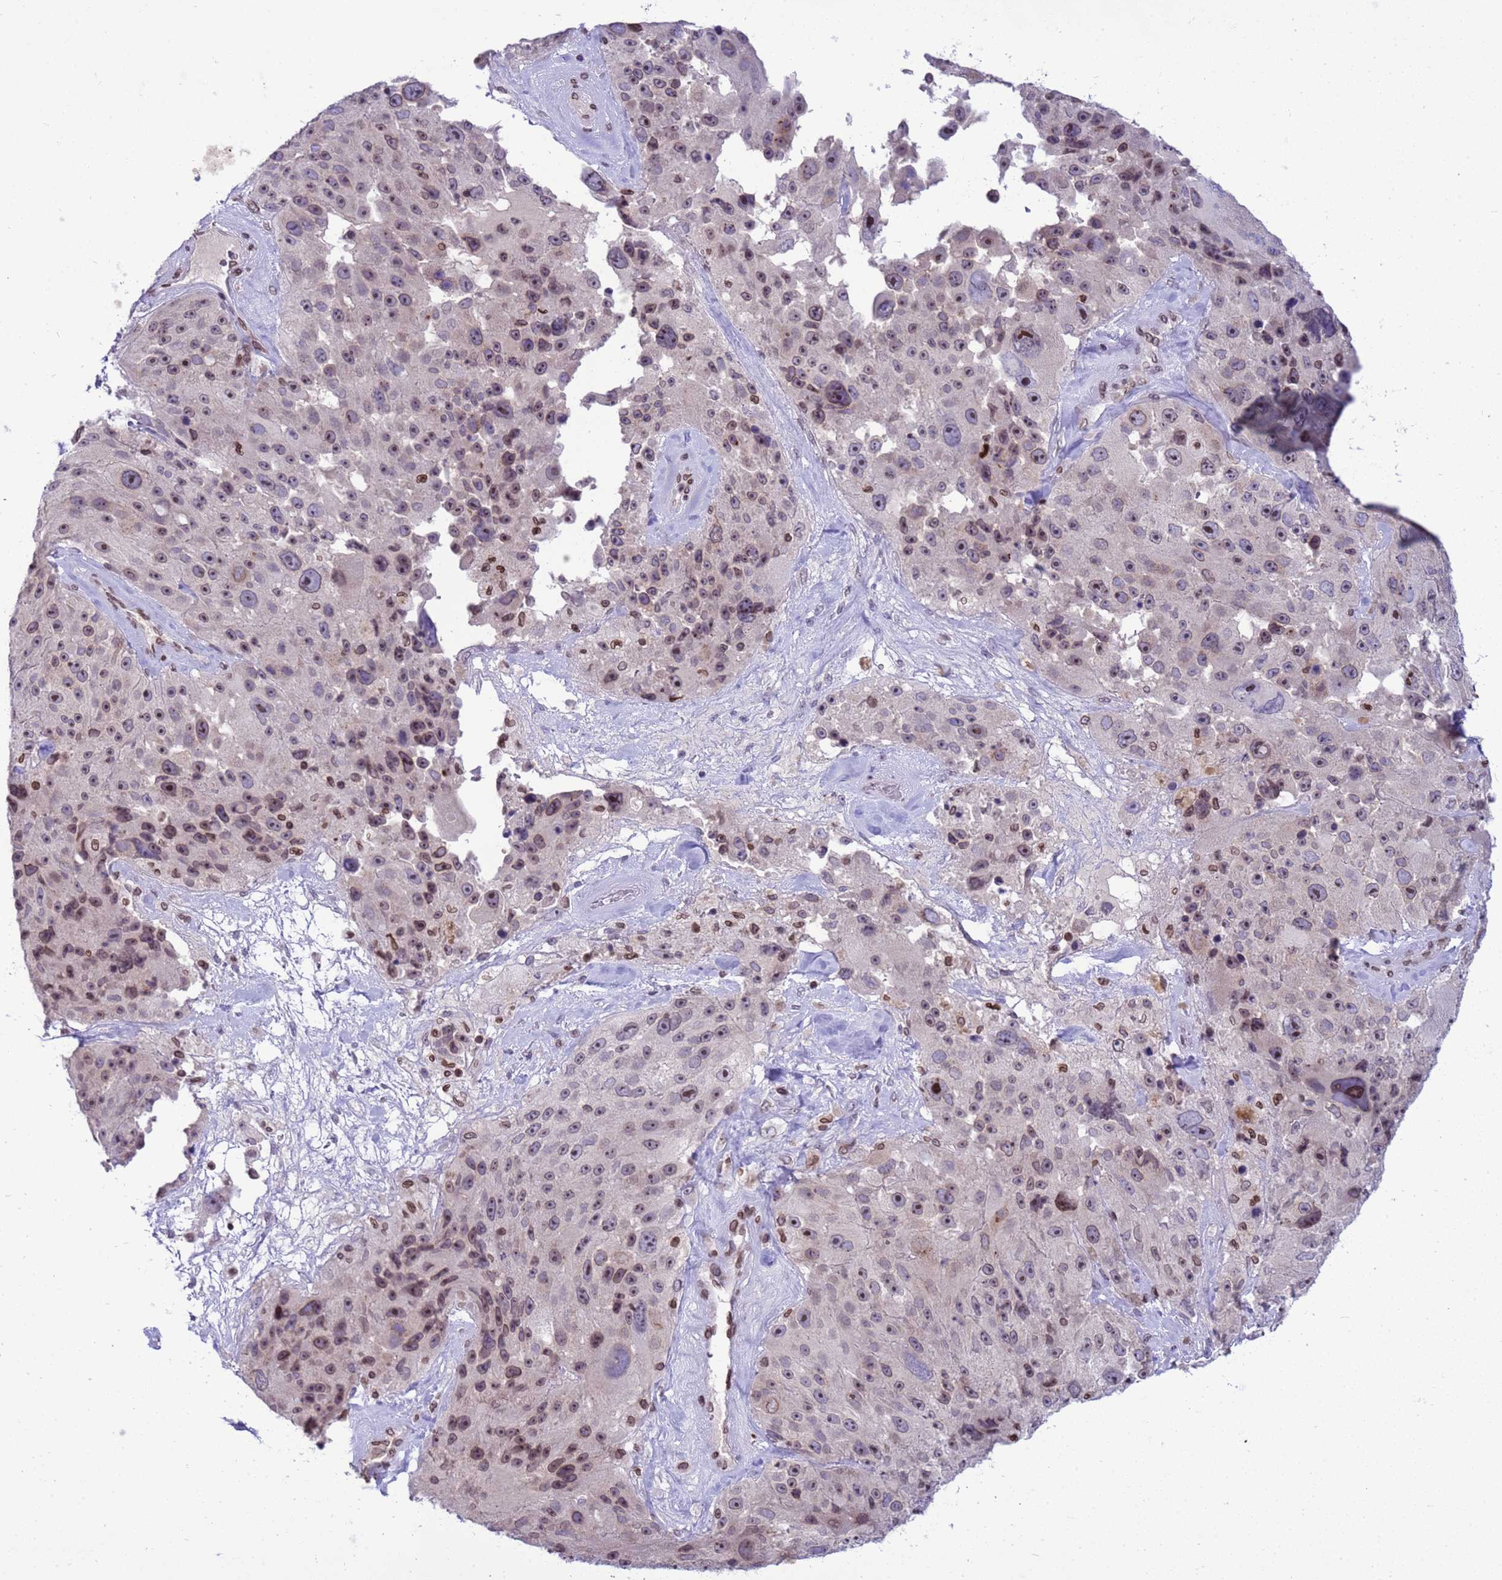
{"staining": {"intensity": "moderate", "quantity": ">75%", "location": "nuclear"}, "tissue": "melanoma", "cell_type": "Tumor cells", "image_type": "cancer", "snomed": [{"axis": "morphology", "description": "Malignant melanoma, Metastatic site"}, {"axis": "topography", "description": "Lymph node"}], "caption": "Immunohistochemical staining of malignant melanoma (metastatic site) exhibits medium levels of moderate nuclear positivity in approximately >75% of tumor cells.", "gene": "DHX37", "patient": {"sex": "male", "age": 62}}